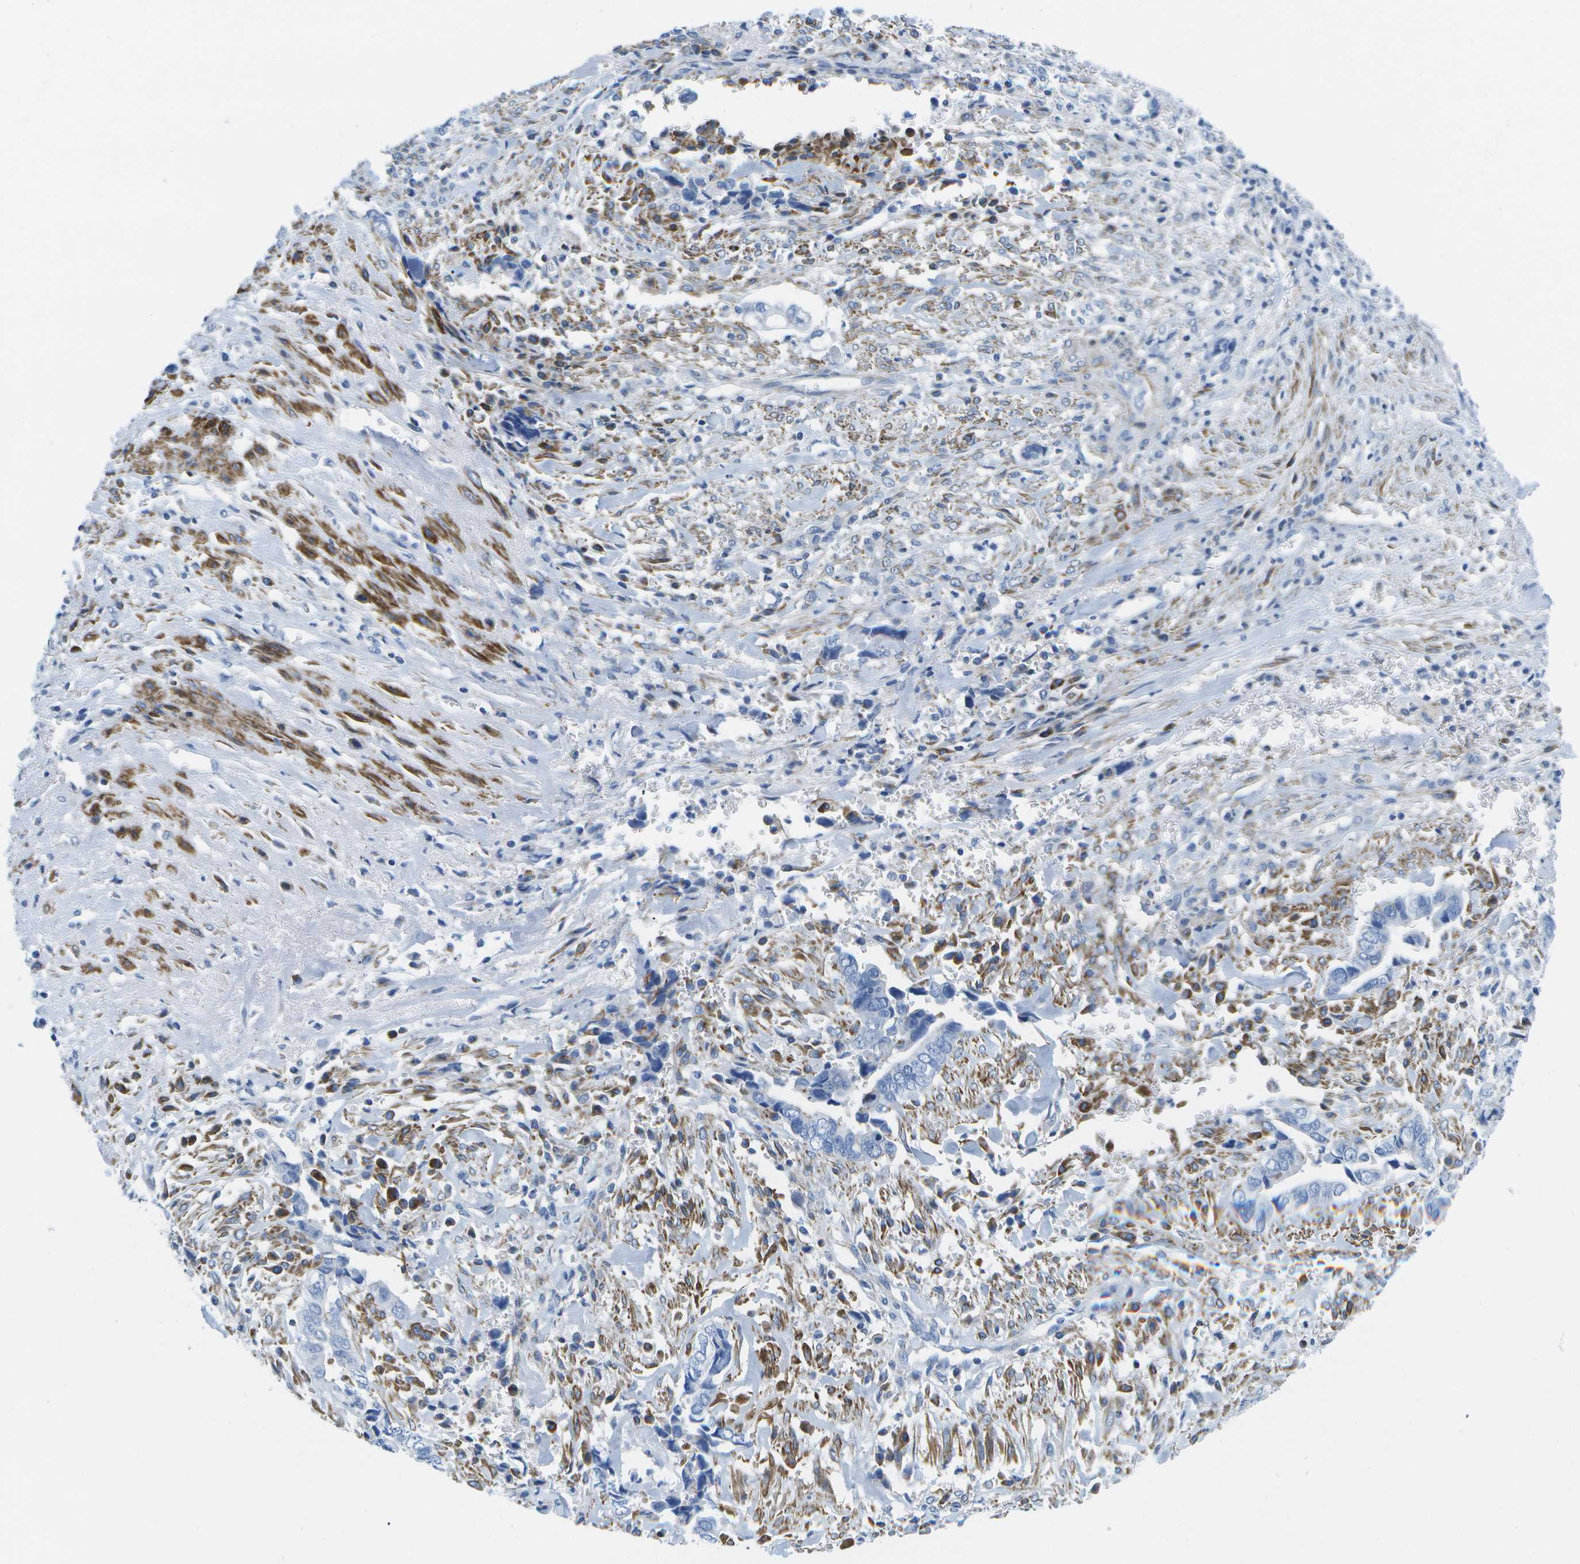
{"staining": {"intensity": "negative", "quantity": "none", "location": "none"}, "tissue": "liver cancer", "cell_type": "Tumor cells", "image_type": "cancer", "snomed": [{"axis": "morphology", "description": "Cholangiocarcinoma"}, {"axis": "topography", "description": "Liver"}], "caption": "This is an immunohistochemistry (IHC) photomicrograph of human liver cholangiocarcinoma. There is no expression in tumor cells.", "gene": "ADGRG6", "patient": {"sex": "female", "age": 79}}